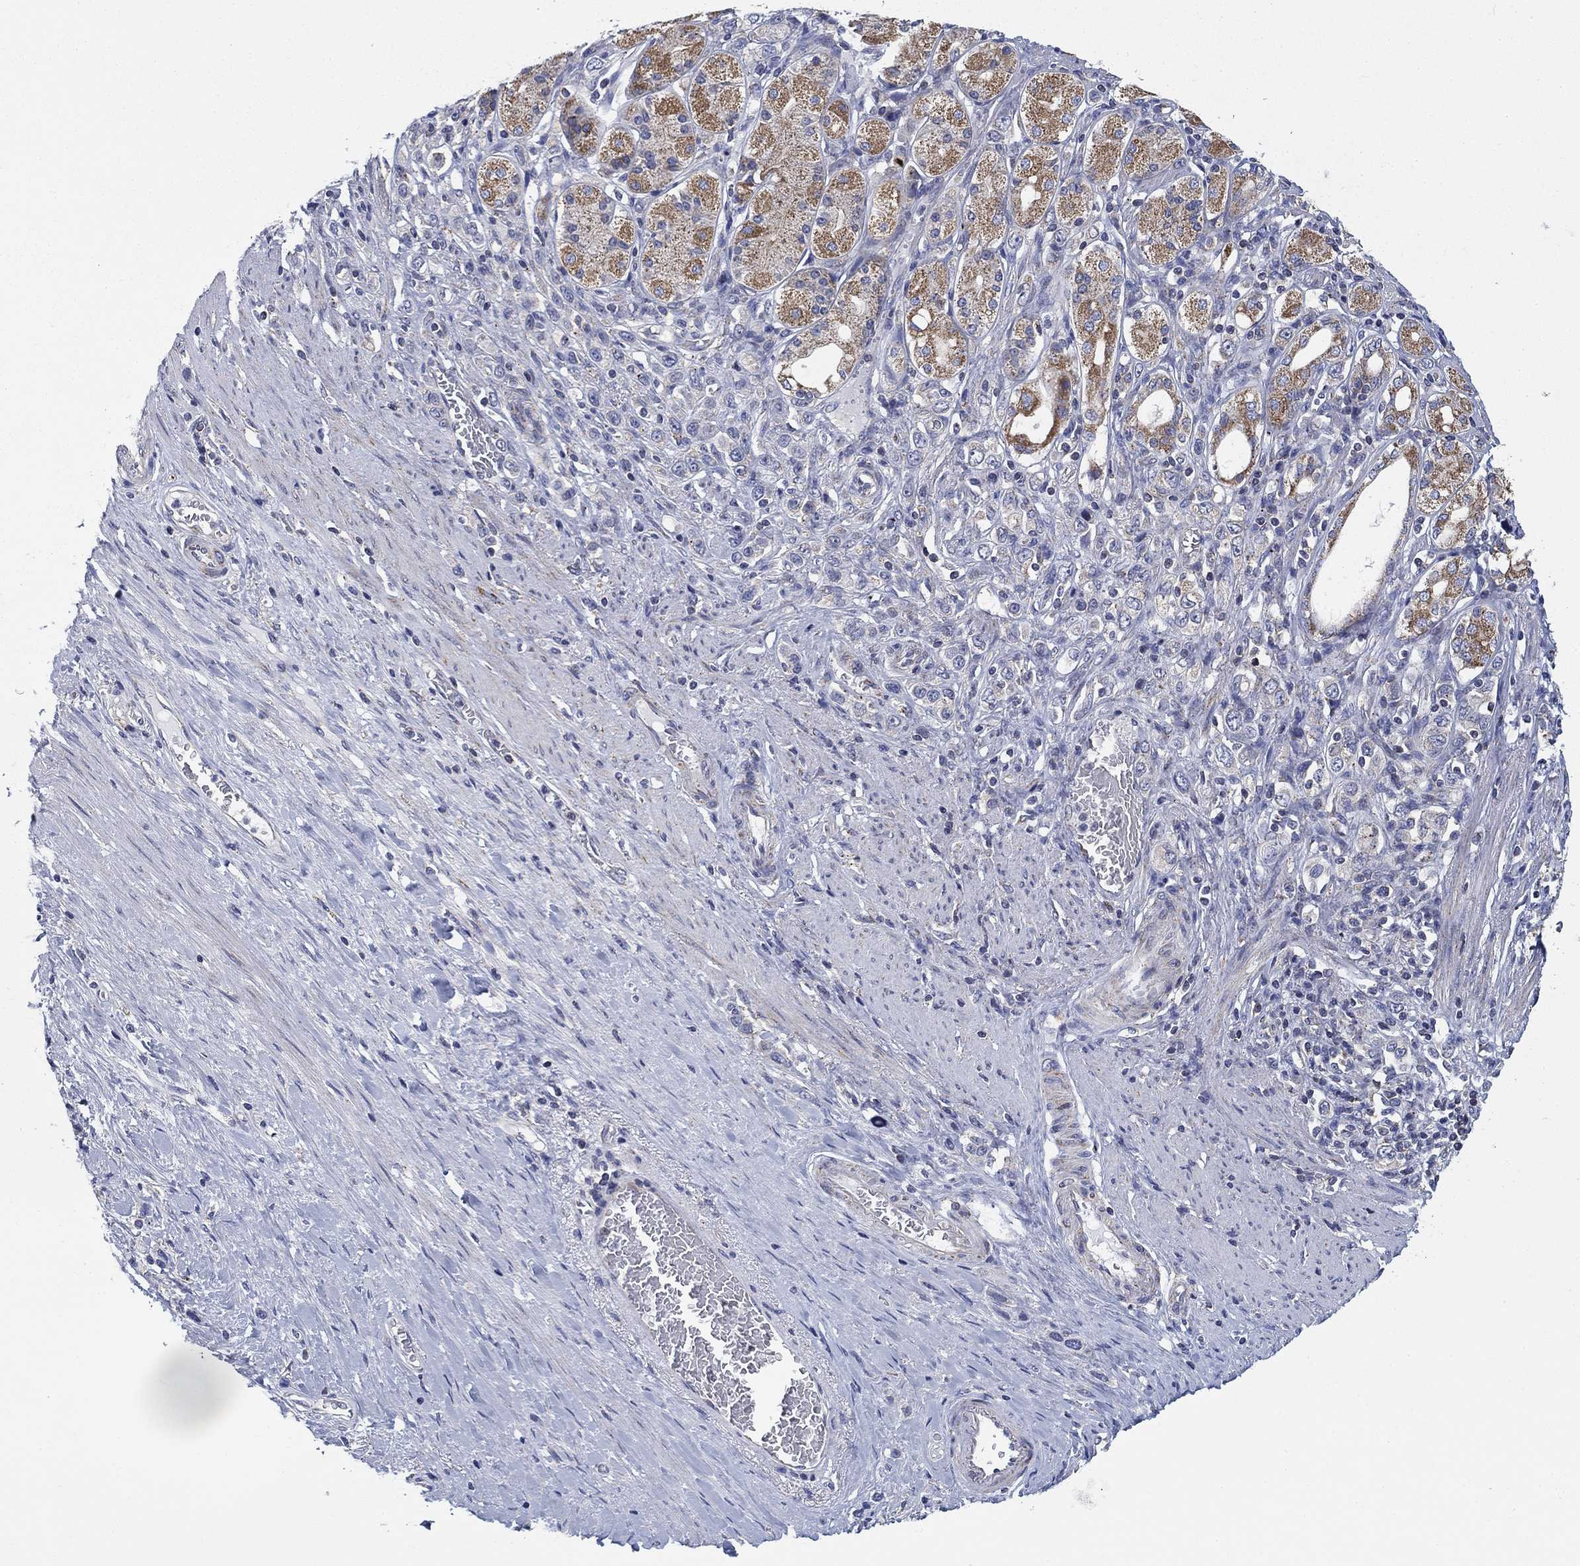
{"staining": {"intensity": "negative", "quantity": "none", "location": "none"}, "tissue": "stomach cancer", "cell_type": "Tumor cells", "image_type": "cancer", "snomed": [{"axis": "morphology", "description": "Normal tissue, NOS"}, {"axis": "morphology", "description": "Adenocarcinoma, NOS"}, {"axis": "morphology", "description": "Adenocarcinoma, High grade"}, {"axis": "topography", "description": "Stomach, upper"}, {"axis": "topography", "description": "Stomach"}], "caption": "Immunohistochemistry of stomach cancer reveals no staining in tumor cells.", "gene": "NACAD", "patient": {"sex": "female", "age": 65}}